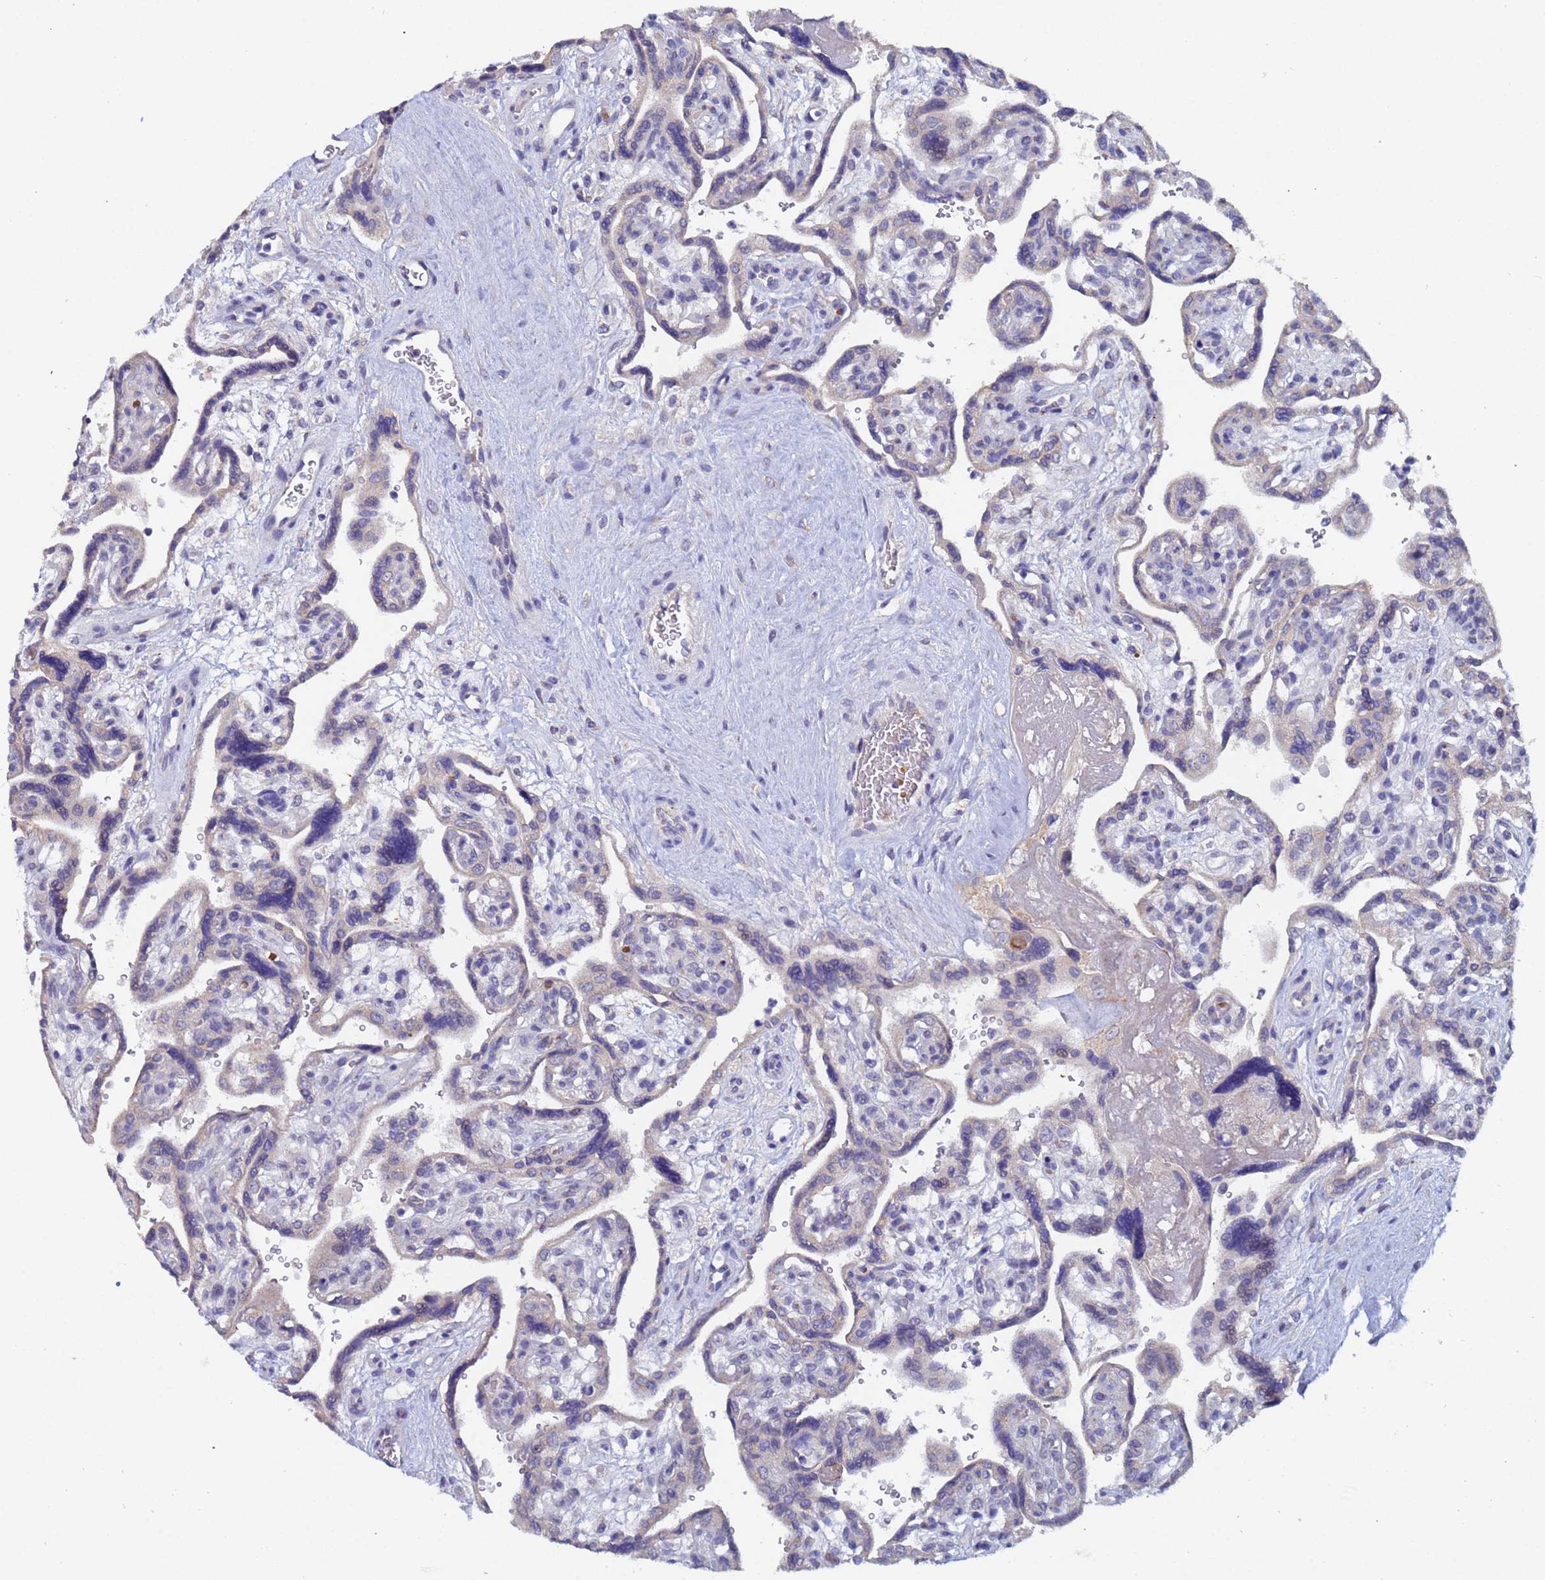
{"staining": {"intensity": "negative", "quantity": "none", "location": "none"}, "tissue": "placenta", "cell_type": "Decidual cells", "image_type": "normal", "snomed": [{"axis": "morphology", "description": "Normal tissue, NOS"}, {"axis": "topography", "description": "Placenta"}], "caption": "DAB (3,3'-diaminobenzidine) immunohistochemical staining of normal placenta demonstrates no significant expression in decidual cells.", "gene": "IHO1", "patient": {"sex": "female", "age": 39}}